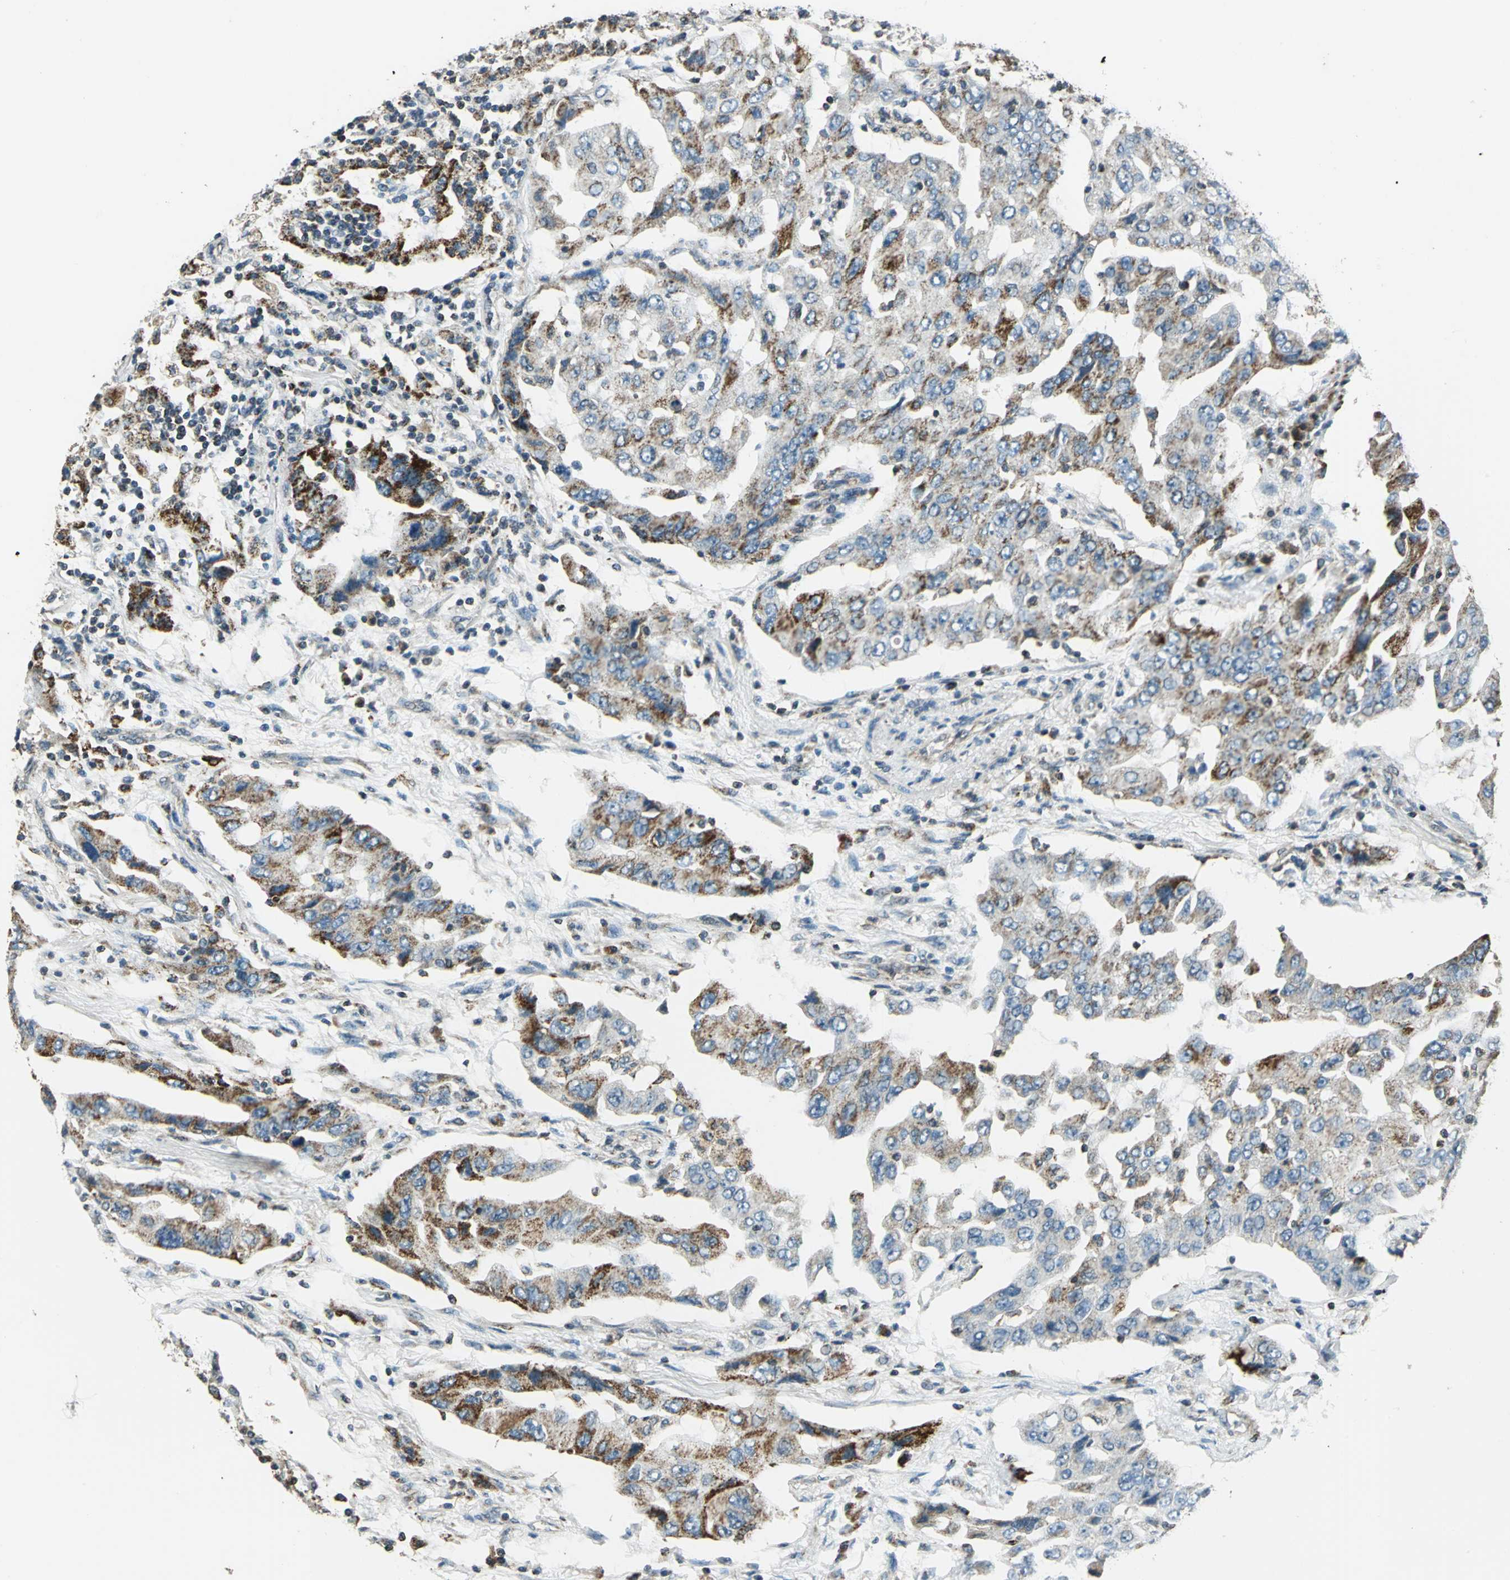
{"staining": {"intensity": "moderate", "quantity": ">75%", "location": "cytoplasmic/membranous"}, "tissue": "lung cancer", "cell_type": "Tumor cells", "image_type": "cancer", "snomed": [{"axis": "morphology", "description": "Adenocarcinoma, NOS"}, {"axis": "topography", "description": "Lung"}], "caption": "Immunohistochemical staining of human lung adenocarcinoma shows medium levels of moderate cytoplasmic/membranous positivity in approximately >75% of tumor cells.", "gene": "NUDT2", "patient": {"sex": "female", "age": 65}}